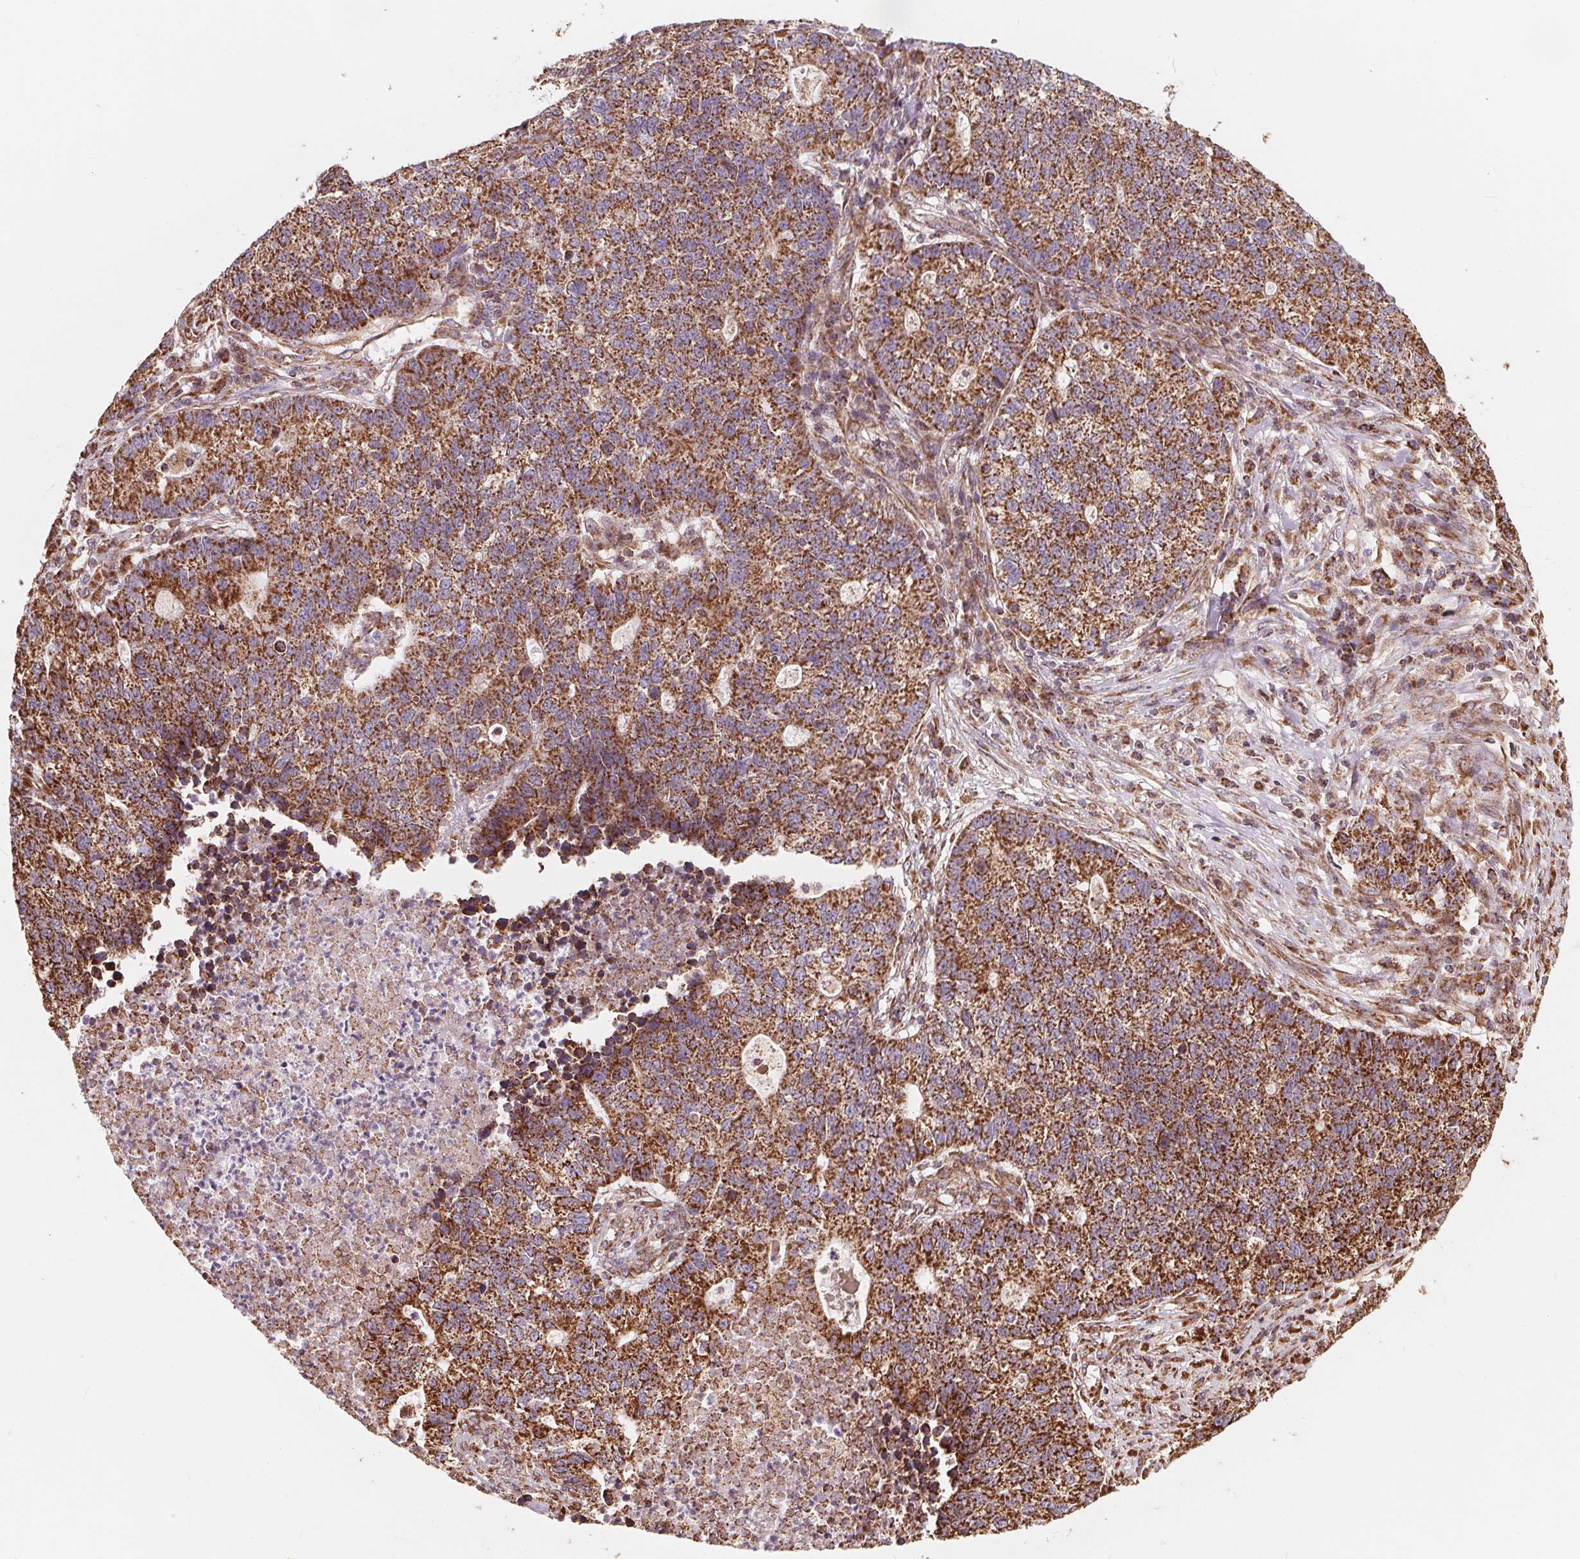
{"staining": {"intensity": "moderate", "quantity": ">75%", "location": "cytoplasmic/membranous"}, "tissue": "lung cancer", "cell_type": "Tumor cells", "image_type": "cancer", "snomed": [{"axis": "morphology", "description": "Adenocarcinoma, NOS"}, {"axis": "topography", "description": "Lung"}], "caption": "High-power microscopy captured an immunohistochemistry photomicrograph of lung cancer, revealing moderate cytoplasmic/membranous expression in about >75% of tumor cells. (DAB (3,3'-diaminobenzidine) IHC, brown staining for protein, blue staining for nuclei).", "gene": "PLSCR3", "patient": {"sex": "male", "age": 57}}